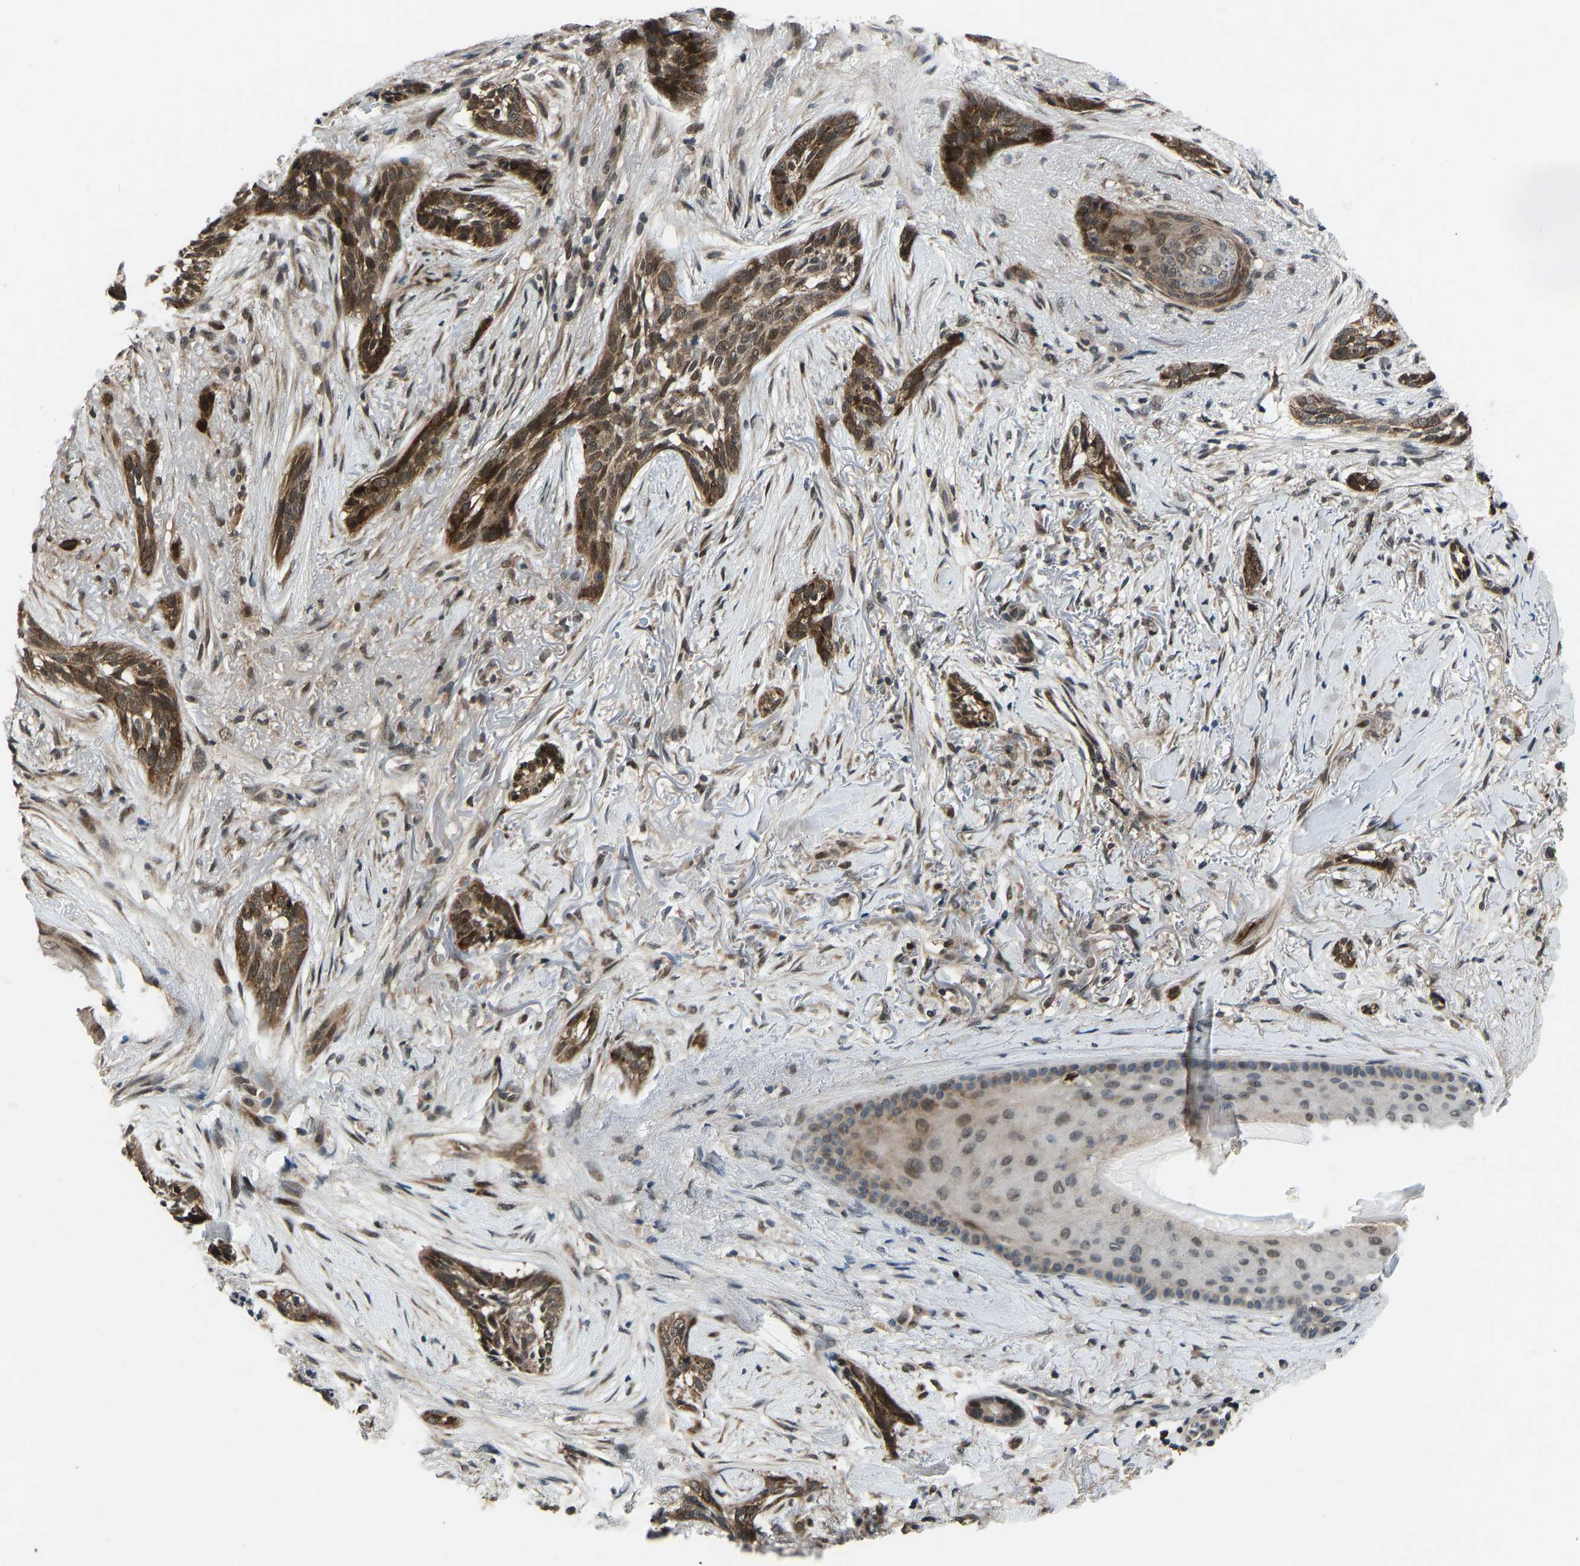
{"staining": {"intensity": "moderate", "quantity": ">75%", "location": "cytoplasmic/membranous"}, "tissue": "skin cancer", "cell_type": "Tumor cells", "image_type": "cancer", "snomed": [{"axis": "morphology", "description": "Basal cell carcinoma"}, {"axis": "topography", "description": "Skin"}], "caption": "Immunohistochemical staining of skin cancer displays medium levels of moderate cytoplasmic/membranous positivity in about >75% of tumor cells.", "gene": "RLIM", "patient": {"sex": "female", "age": 88}}